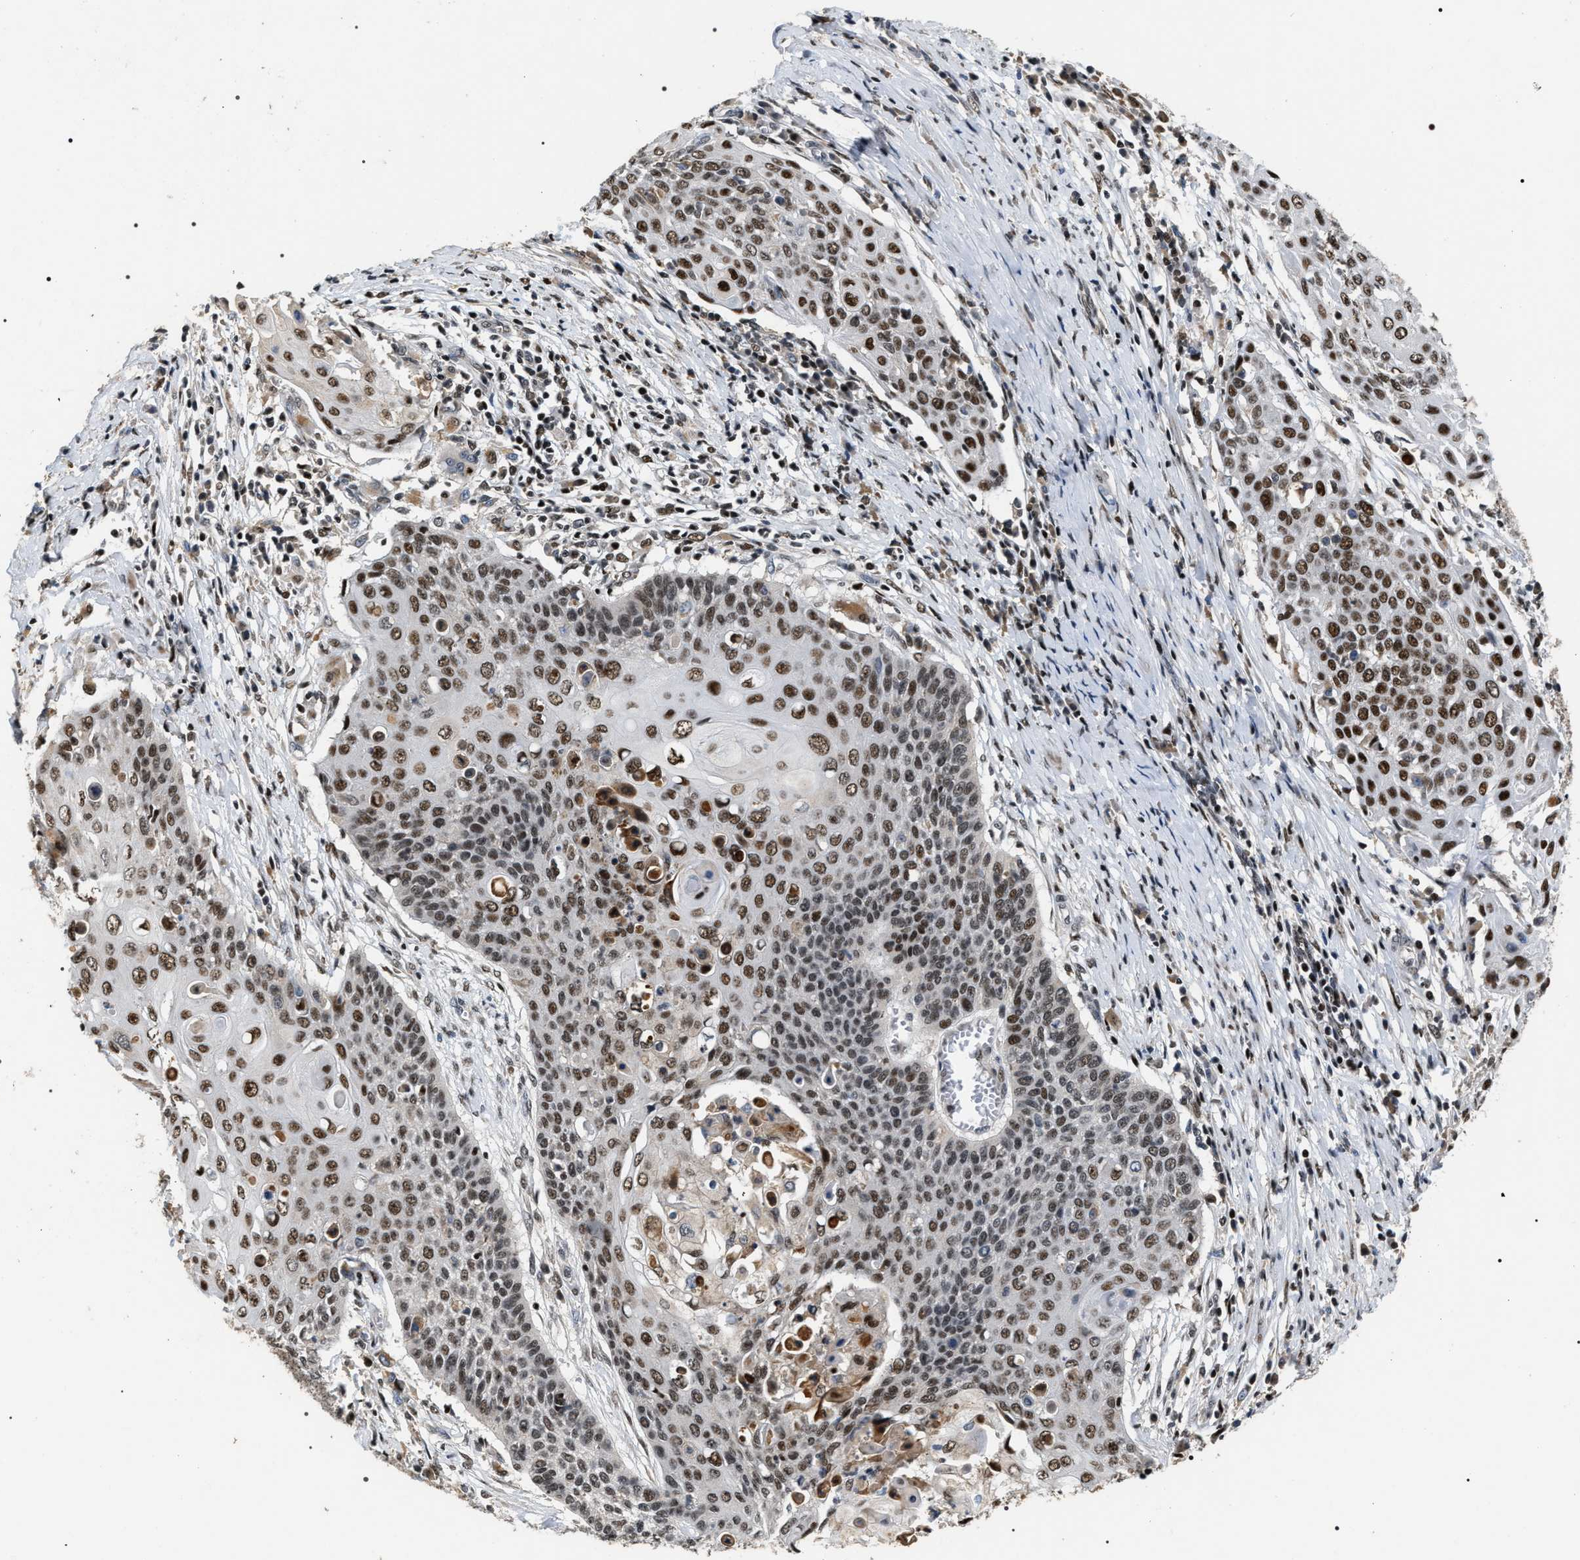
{"staining": {"intensity": "moderate", "quantity": ">75%", "location": "nuclear"}, "tissue": "cervical cancer", "cell_type": "Tumor cells", "image_type": "cancer", "snomed": [{"axis": "morphology", "description": "Squamous cell carcinoma, NOS"}, {"axis": "topography", "description": "Cervix"}], "caption": "About >75% of tumor cells in human squamous cell carcinoma (cervical) exhibit moderate nuclear protein expression as visualized by brown immunohistochemical staining.", "gene": "C7orf25", "patient": {"sex": "female", "age": 39}}